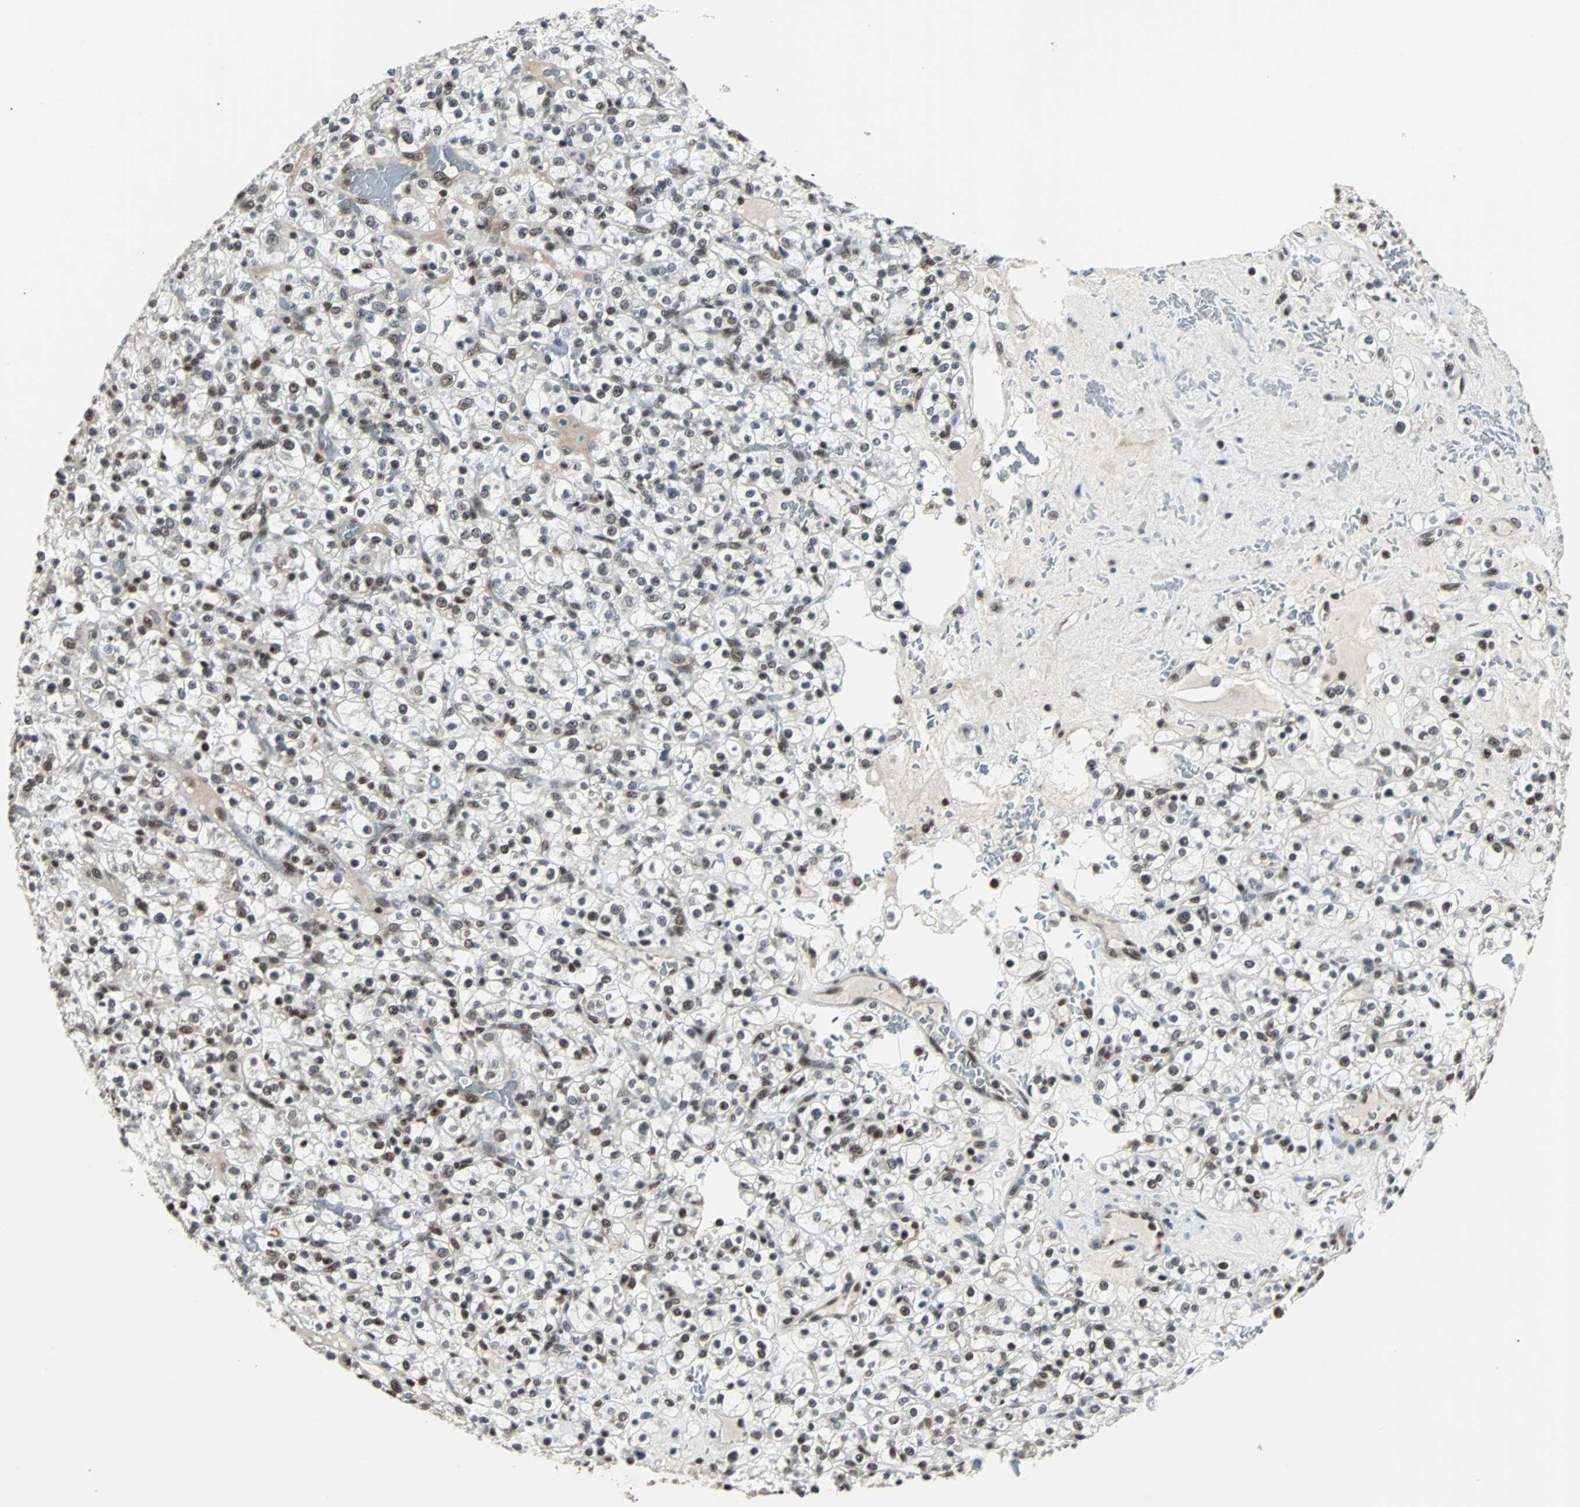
{"staining": {"intensity": "moderate", "quantity": "25%-75%", "location": "nuclear"}, "tissue": "renal cancer", "cell_type": "Tumor cells", "image_type": "cancer", "snomed": [{"axis": "morphology", "description": "Normal tissue, NOS"}, {"axis": "morphology", "description": "Adenocarcinoma, NOS"}, {"axis": "topography", "description": "Kidney"}], "caption": "High-magnification brightfield microscopy of renal adenocarcinoma stained with DAB (brown) and counterstained with hematoxylin (blue). tumor cells exhibit moderate nuclear positivity is present in approximately25%-75% of cells. Ihc stains the protein of interest in brown and the nuclei are stained blue.", "gene": "TERF2IP", "patient": {"sex": "female", "age": 72}}